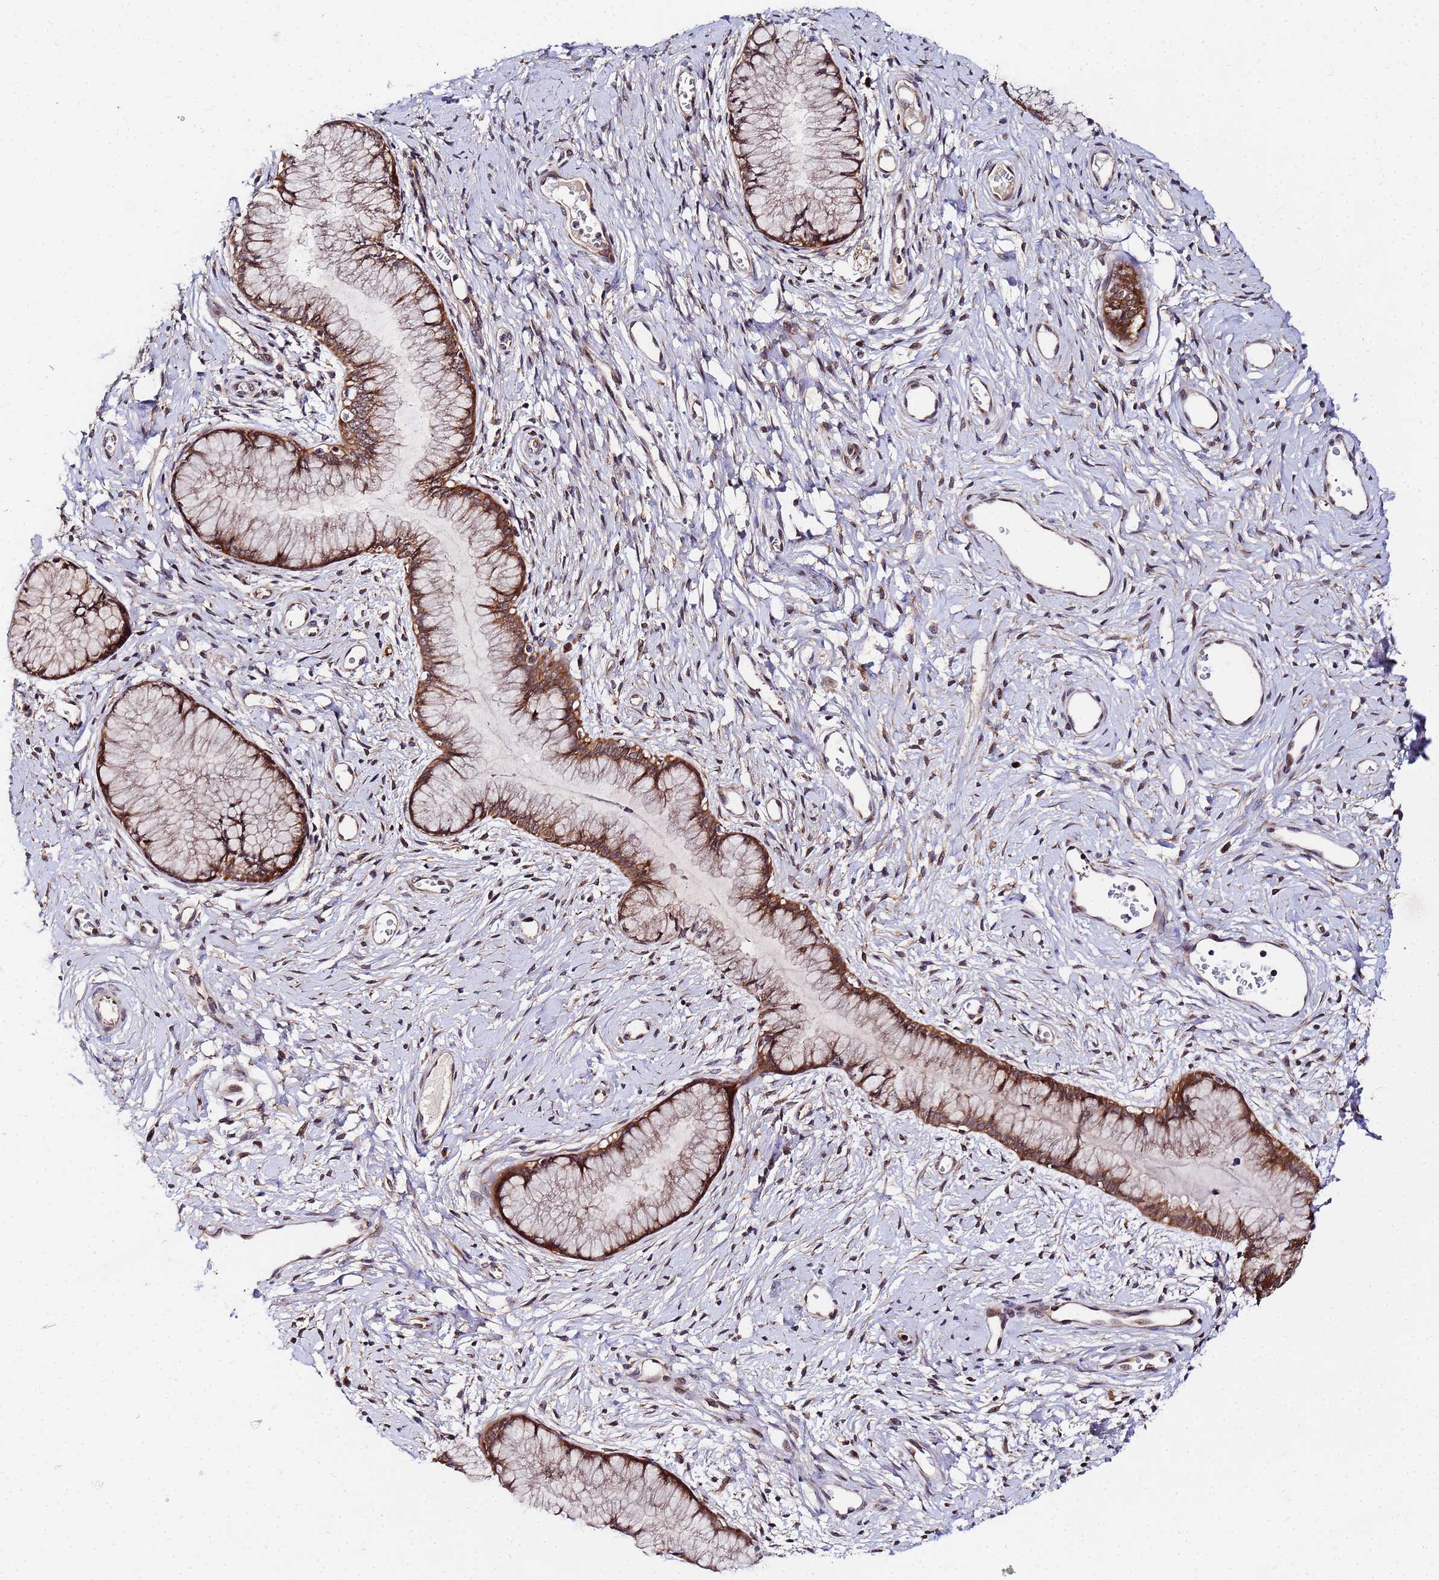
{"staining": {"intensity": "strong", "quantity": ">75%", "location": "cytoplasmic/membranous"}, "tissue": "cervix", "cell_type": "Glandular cells", "image_type": "normal", "snomed": [{"axis": "morphology", "description": "Normal tissue, NOS"}, {"axis": "topography", "description": "Cervix"}], "caption": "High-magnification brightfield microscopy of benign cervix stained with DAB (3,3'-diaminobenzidine) (brown) and counterstained with hematoxylin (blue). glandular cells exhibit strong cytoplasmic/membranous expression is identified in about>75% of cells. (DAB (3,3'-diaminobenzidine) IHC with brightfield microscopy, high magnification).", "gene": "UNC93B1", "patient": {"sex": "female", "age": 42}}